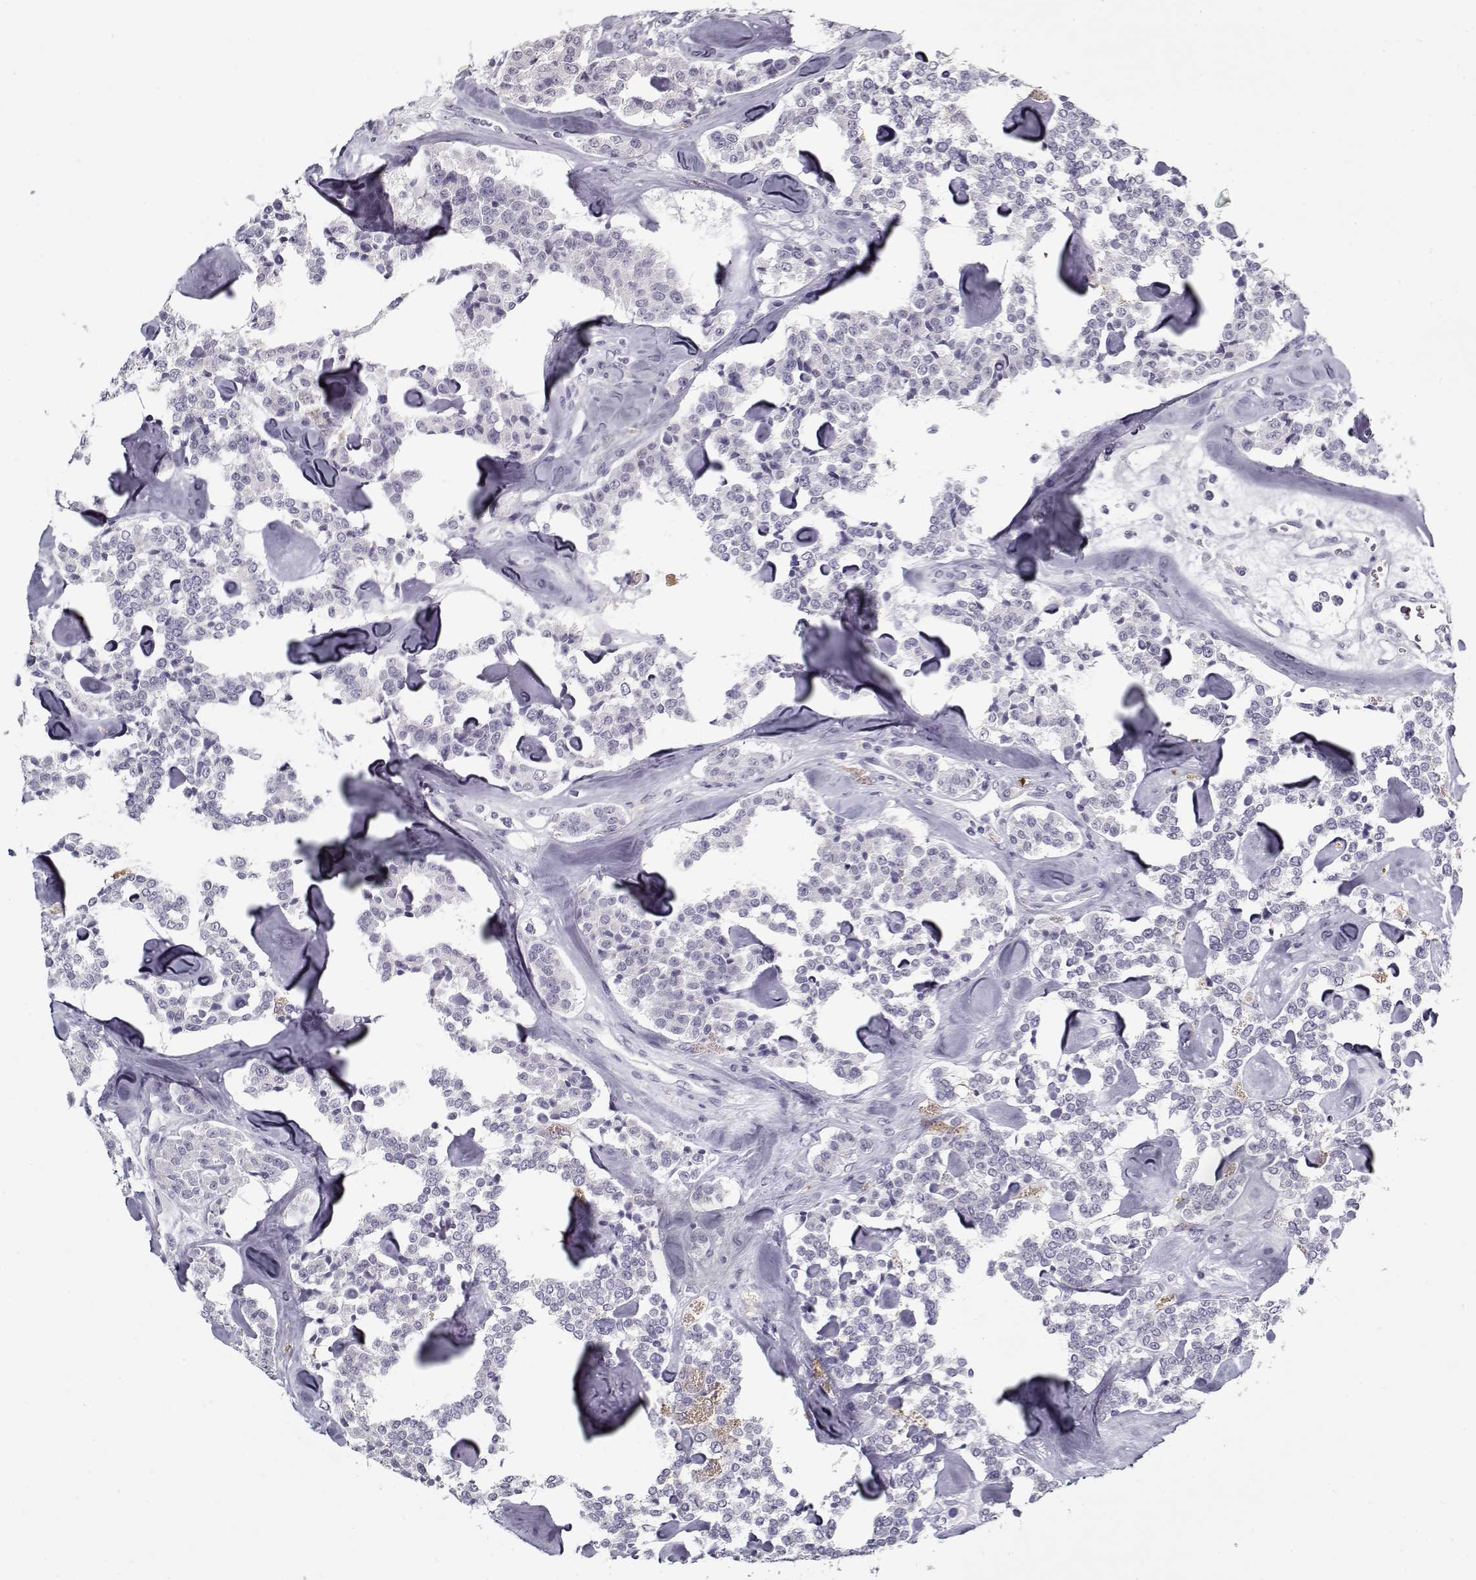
{"staining": {"intensity": "negative", "quantity": "none", "location": "none"}, "tissue": "carcinoid", "cell_type": "Tumor cells", "image_type": "cancer", "snomed": [{"axis": "morphology", "description": "Carcinoid, malignant, NOS"}, {"axis": "topography", "description": "Pancreas"}], "caption": "IHC micrograph of carcinoid stained for a protein (brown), which exhibits no expression in tumor cells.", "gene": "RNF32", "patient": {"sex": "male", "age": 41}}